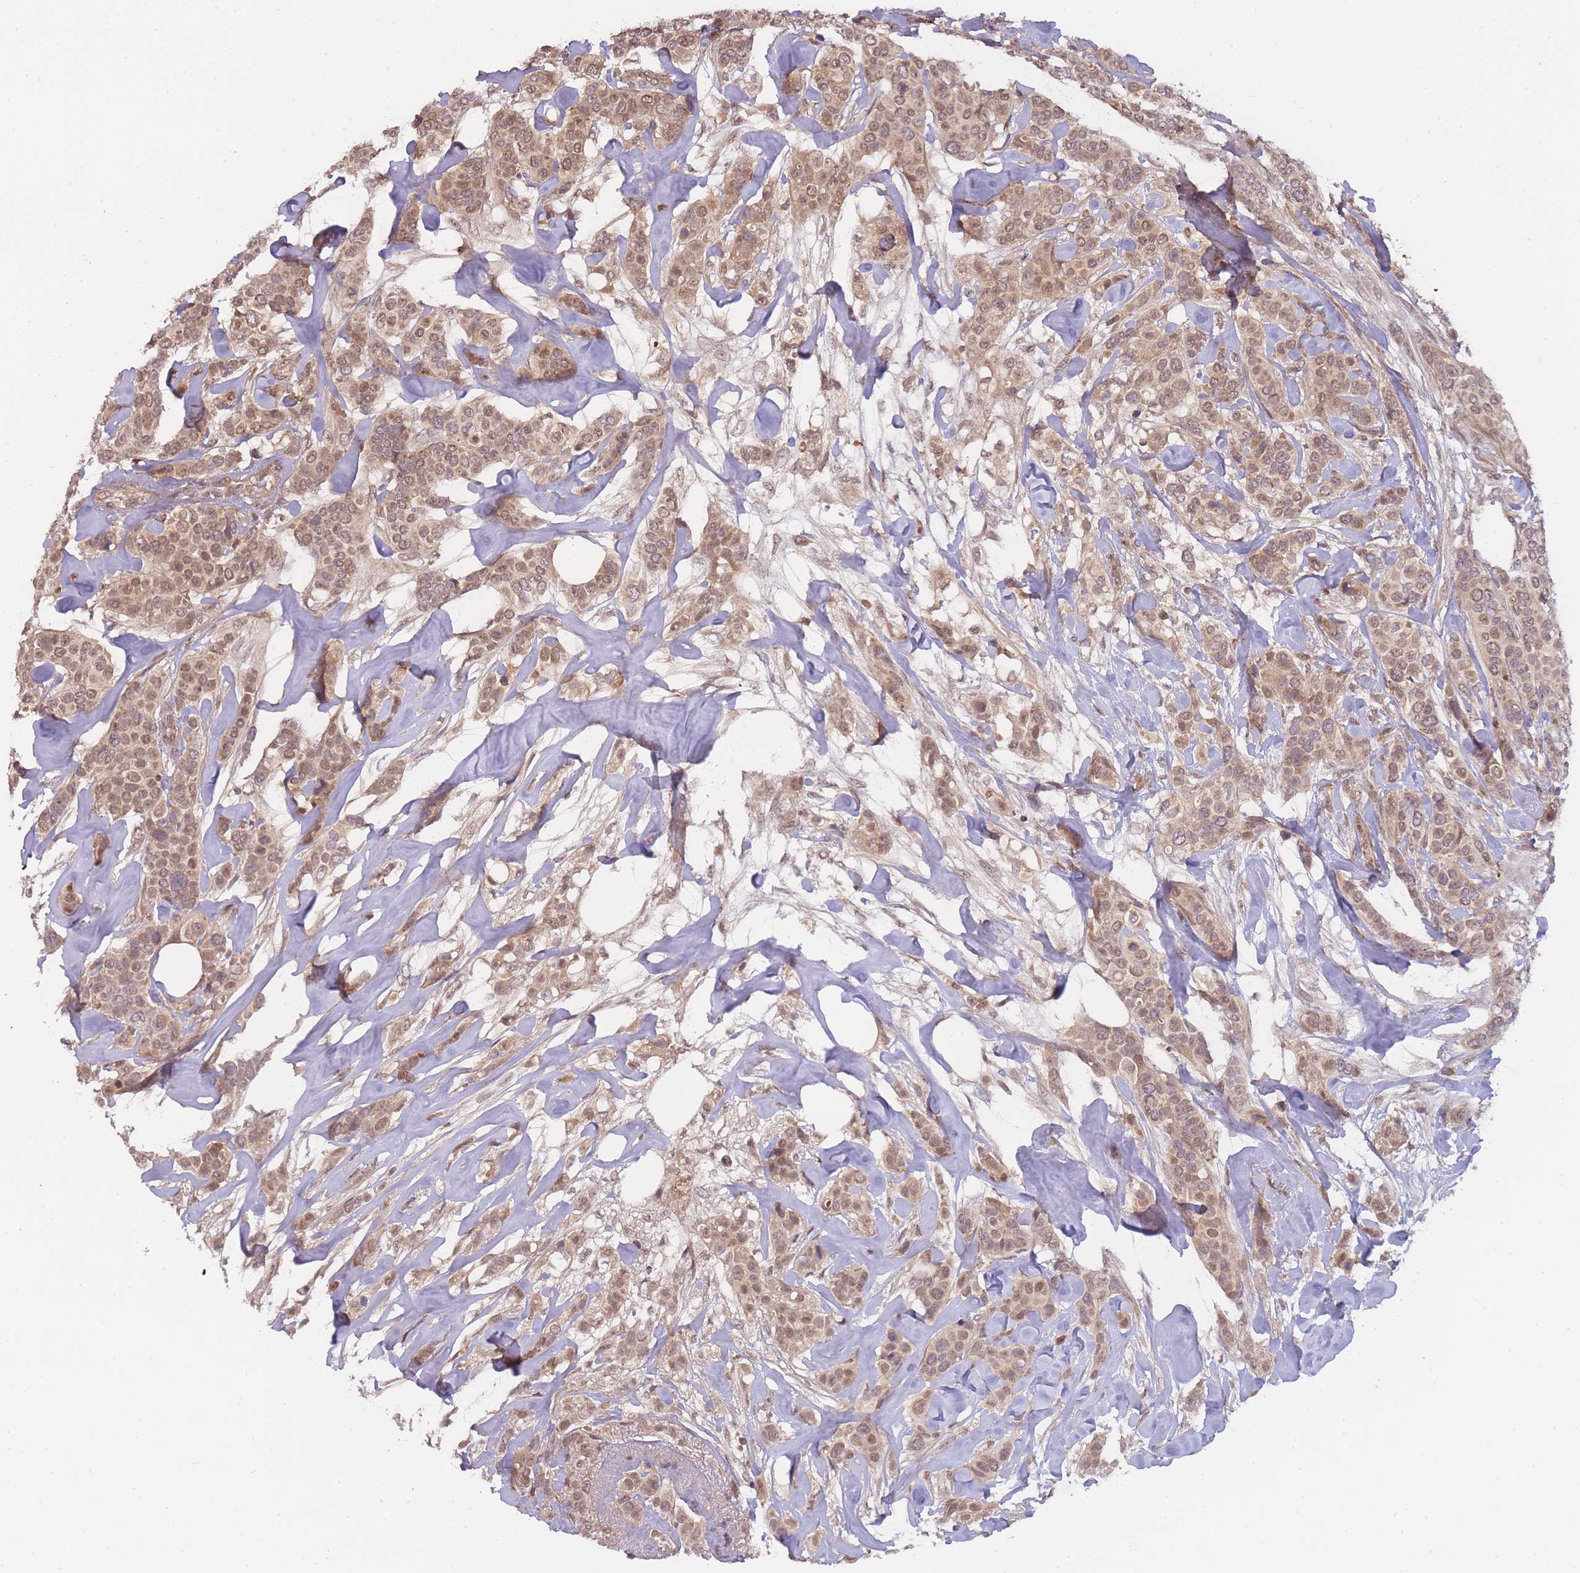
{"staining": {"intensity": "moderate", "quantity": ">75%", "location": "cytoplasmic/membranous,nuclear"}, "tissue": "breast cancer", "cell_type": "Tumor cells", "image_type": "cancer", "snomed": [{"axis": "morphology", "description": "Lobular carcinoma"}, {"axis": "topography", "description": "Breast"}], "caption": "Human breast lobular carcinoma stained with a brown dye demonstrates moderate cytoplasmic/membranous and nuclear positive staining in about >75% of tumor cells.", "gene": "SMC6", "patient": {"sex": "female", "age": 51}}